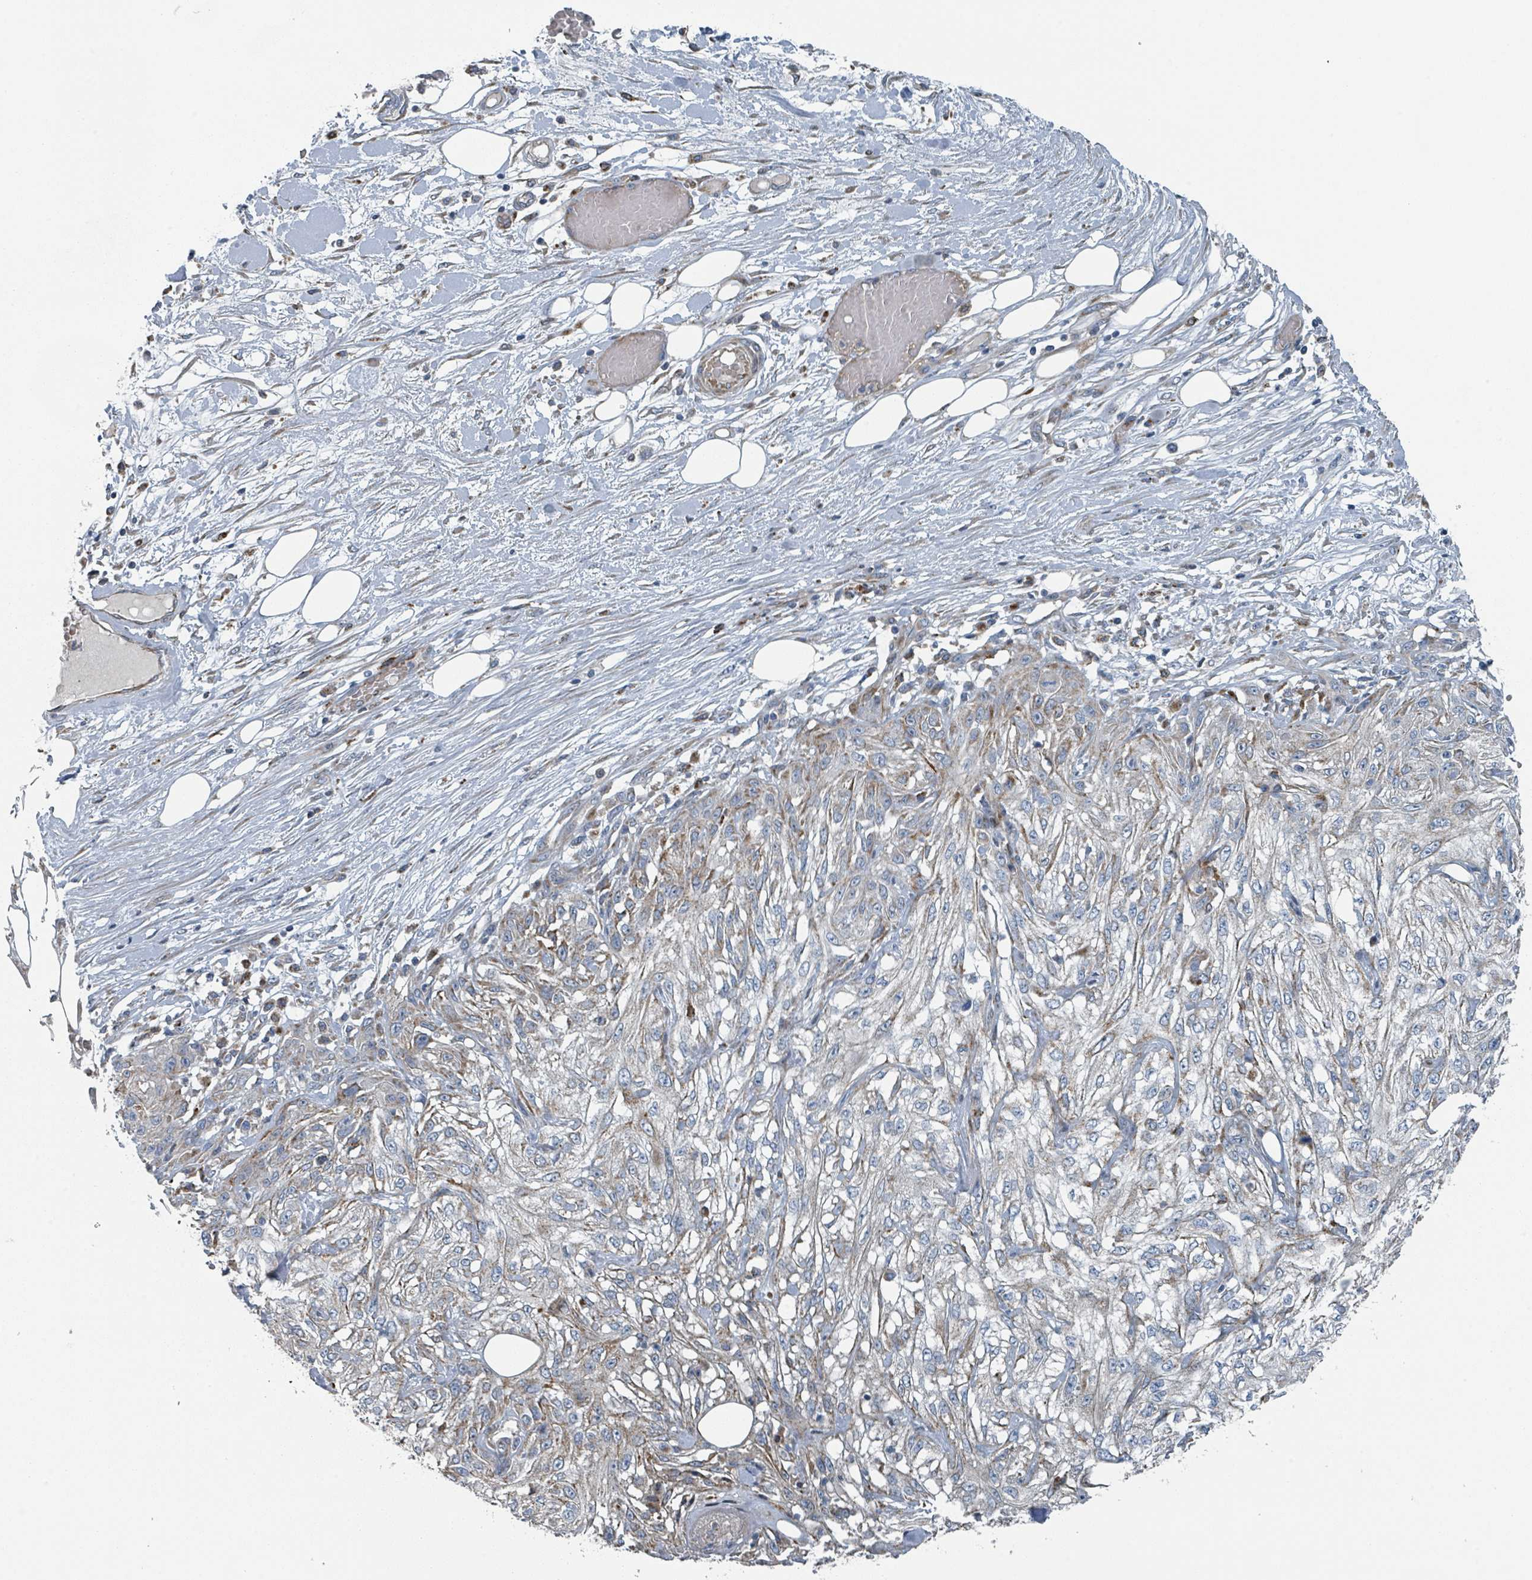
{"staining": {"intensity": "moderate", "quantity": "<25%", "location": "cytoplasmic/membranous"}, "tissue": "skin cancer", "cell_type": "Tumor cells", "image_type": "cancer", "snomed": [{"axis": "morphology", "description": "Squamous cell carcinoma, NOS"}, {"axis": "morphology", "description": "Squamous cell carcinoma, metastatic, NOS"}, {"axis": "topography", "description": "Skin"}, {"axis": "topography", "description": "Lymph node"}], "caption": "A brown stain shows moderate cytoplasmic/membranous staining of a protein in skin cancer tumor cells.", "gene": "DIPK2A", "patient": {"sex": "male", "age": 75}}